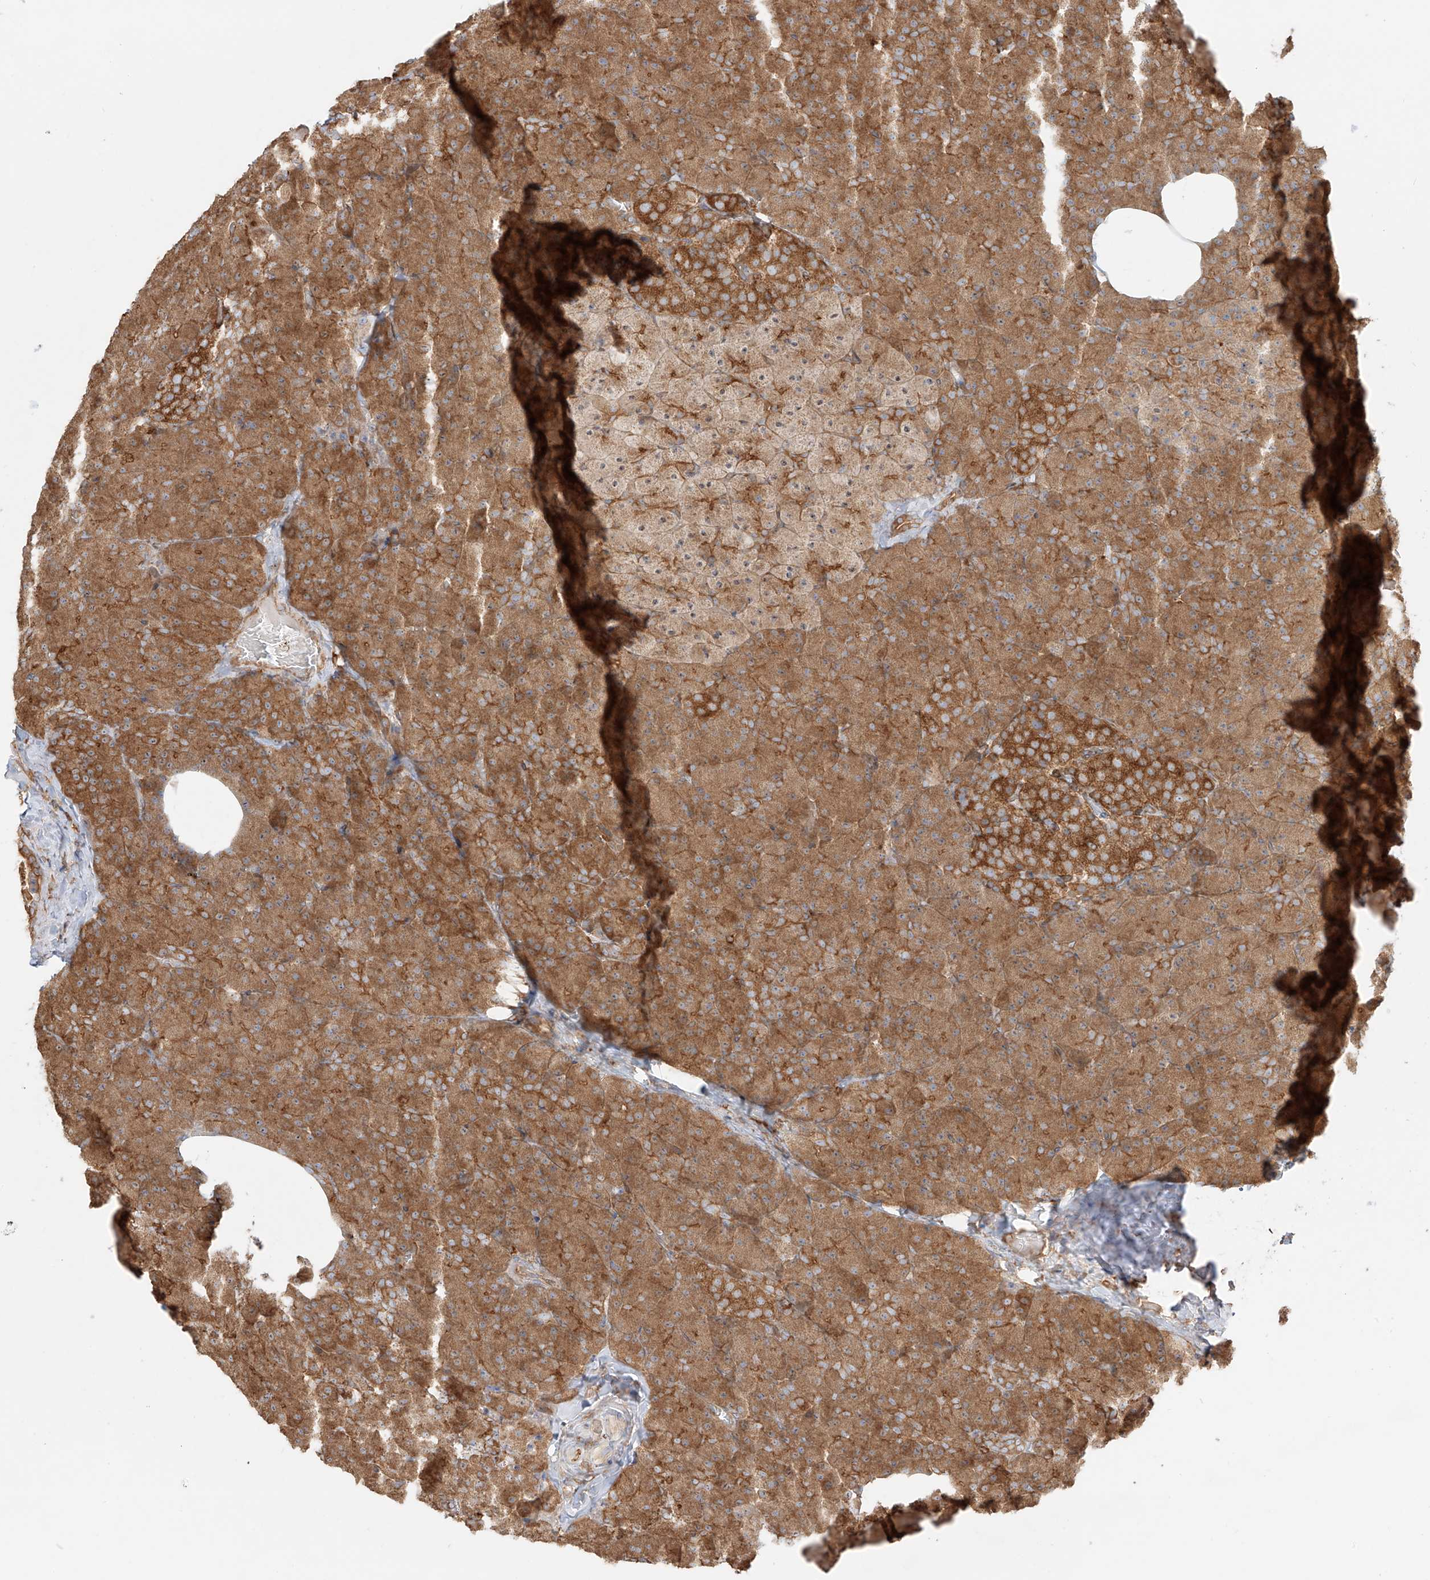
{"staining": {"intensity": "moderate", "quantity": ">75%", "location": "cytoplasmic/membranous"}, "tissue": "pancreas", "cell_type": "Exocrine glandular cells", "image_type": "normal", "snomed": [{"axis": "morphology", "description": "Normal tissue, NOS"}, {"axis": "morphology", "description": "Carcinoid, malignant, NOS"}, {"axis": "topography", "description": "Pancreas"}], "caption": "A brown stain labels moderate cytoplasmic/membranous expression of a protein in exocrine glandular cells of unremarkable human pancreas. Immunohistochemistry (ihc) stains the protein in brown and the nuclei are stained blue.", "gene": "SNX9", "patient": {"sex": "female", "age": 35}}